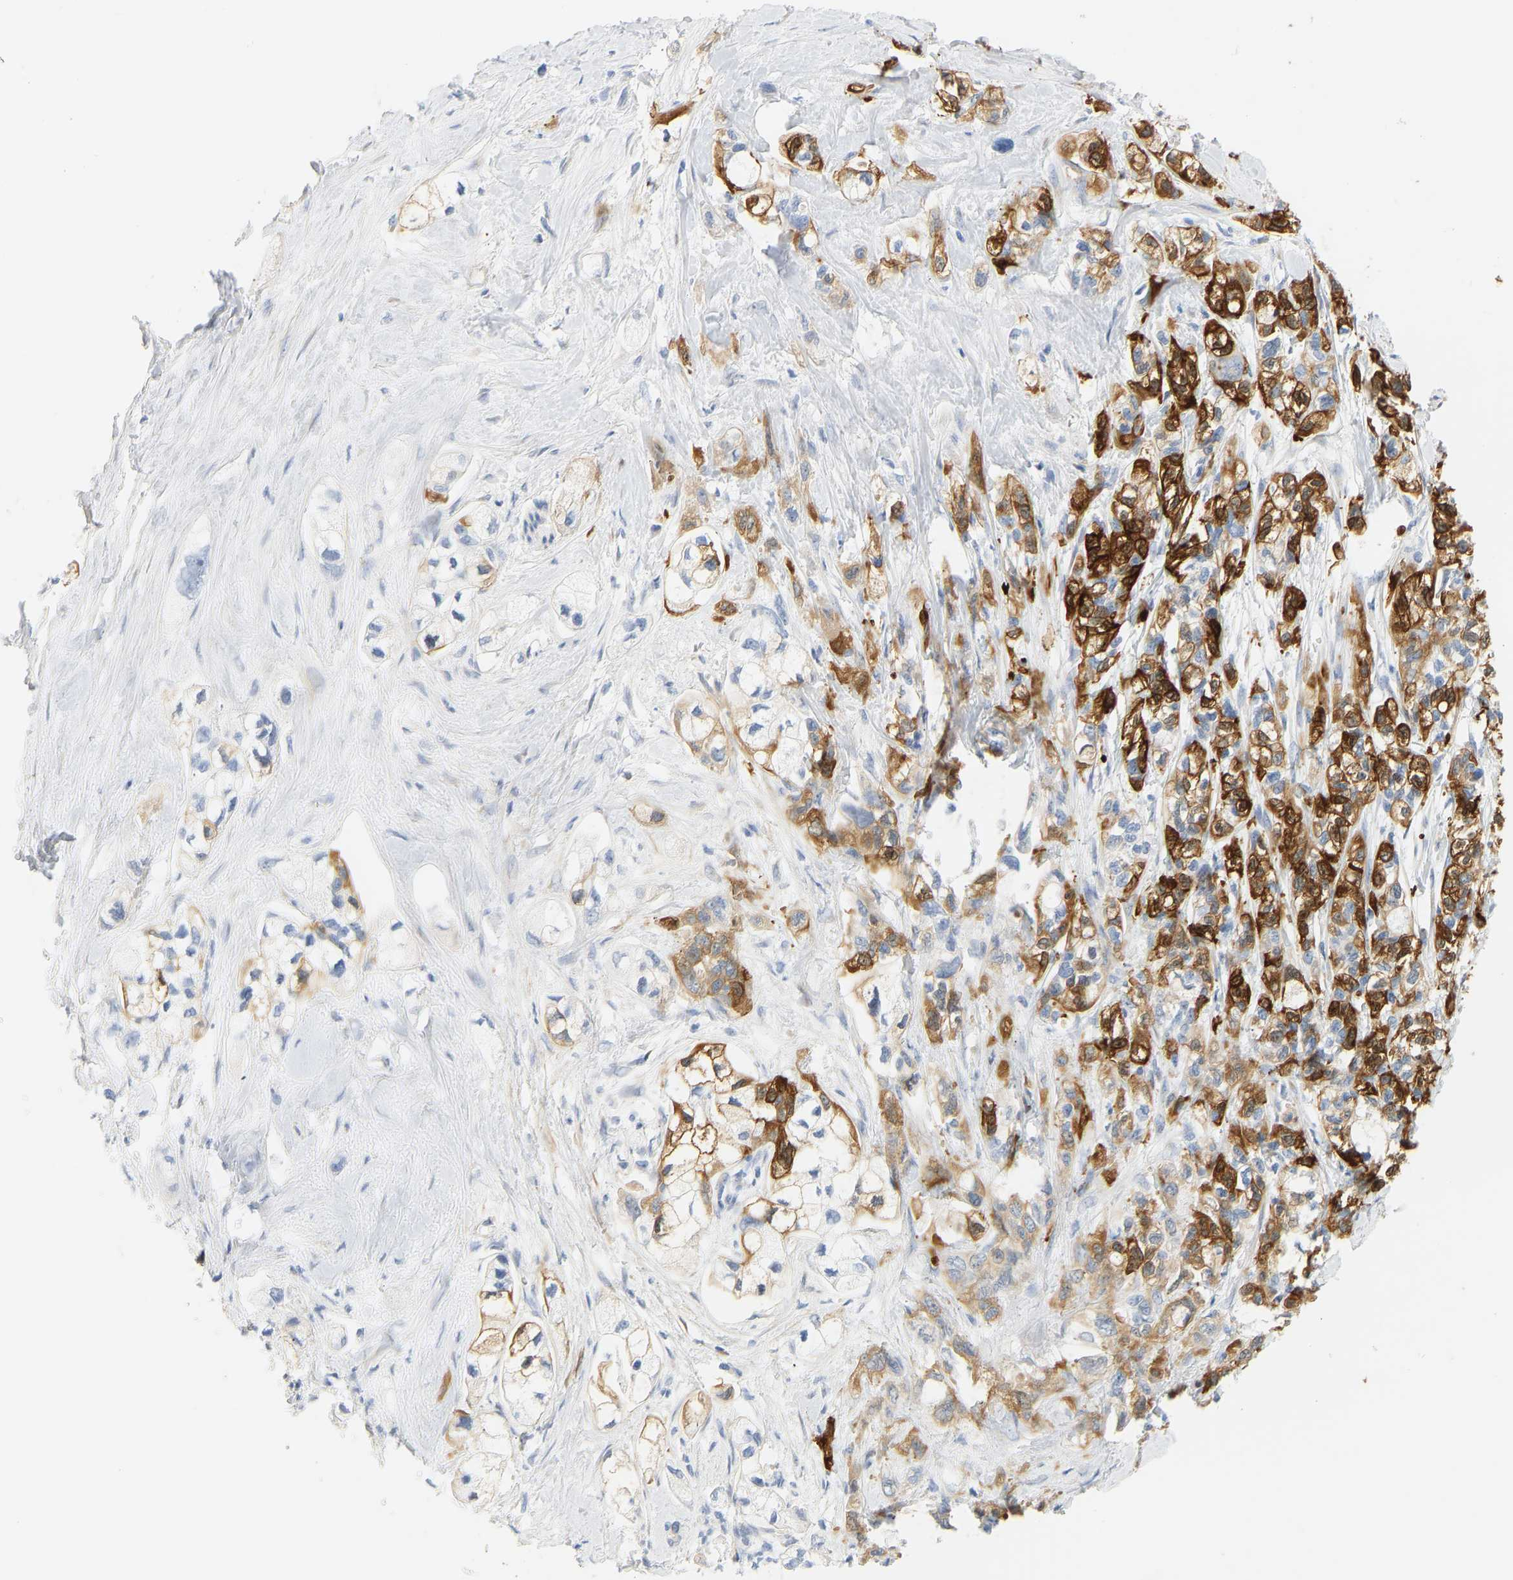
{"staining": {"intensity": "strong", "quantity": ">75%", "location": "cytoplasmic/membranous"}, "tissue": "pancreatic cancer", "cell_type": "Tumor cells", "image_type": "cancer", "snomed": [{"axis": "morphology", "description": "Adenocarcinoma, NOS"}, {"axis": "topography", "description": "Pancreas"}], "caption": "A histopathology image showing strong cytoplasmic/membranous expression in approximately >75% of tumor cells in pancreatic cancer (adenocarcinoma), as visualized by brown immunohistochemical staining.", "gene": "SLC30A7", "patient": {"sex": "male", "age": 74}}